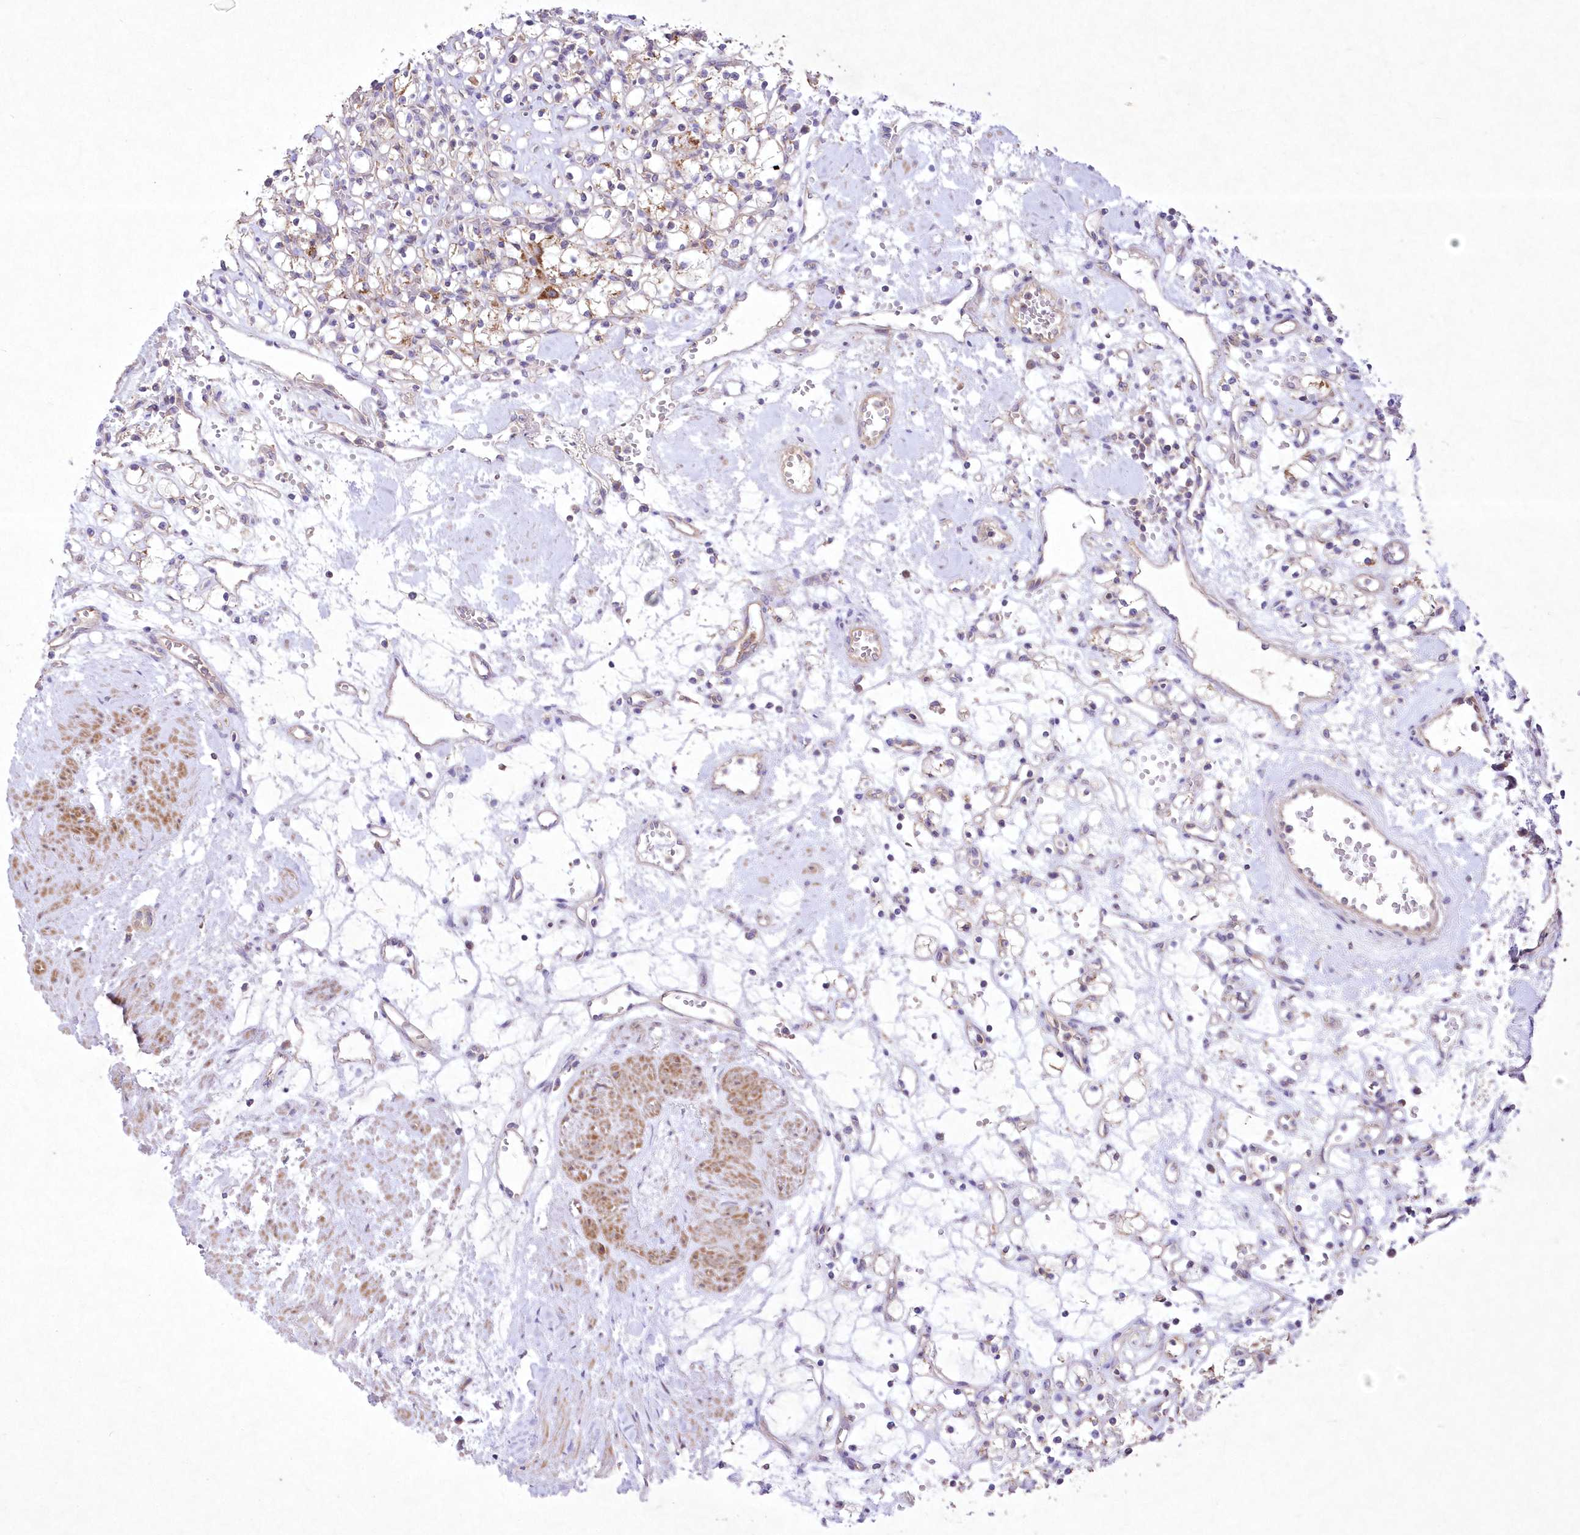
{"staining": {"intensity": "moderate", "quantity": "<25%", "location": "cytoplasmic/membranous"}, "tissue": "renal cancer", "cell_type": "Tumor cells", "image_type": "cancer", "snomed": [{"axis": "morphology", "description": "Adenocarcinoma, NOS"}, {"axis": "topography", "description": "Kidney"}], "caption": "About <25% of tumor cells in renal cancer (adenocarcinoma) show moderate cytoplasmic/membranous protein expression as visualized by brown immunohistochemical staining.", "gene": "ITSN2", "patient": {"sex": "female", "age": 59}}